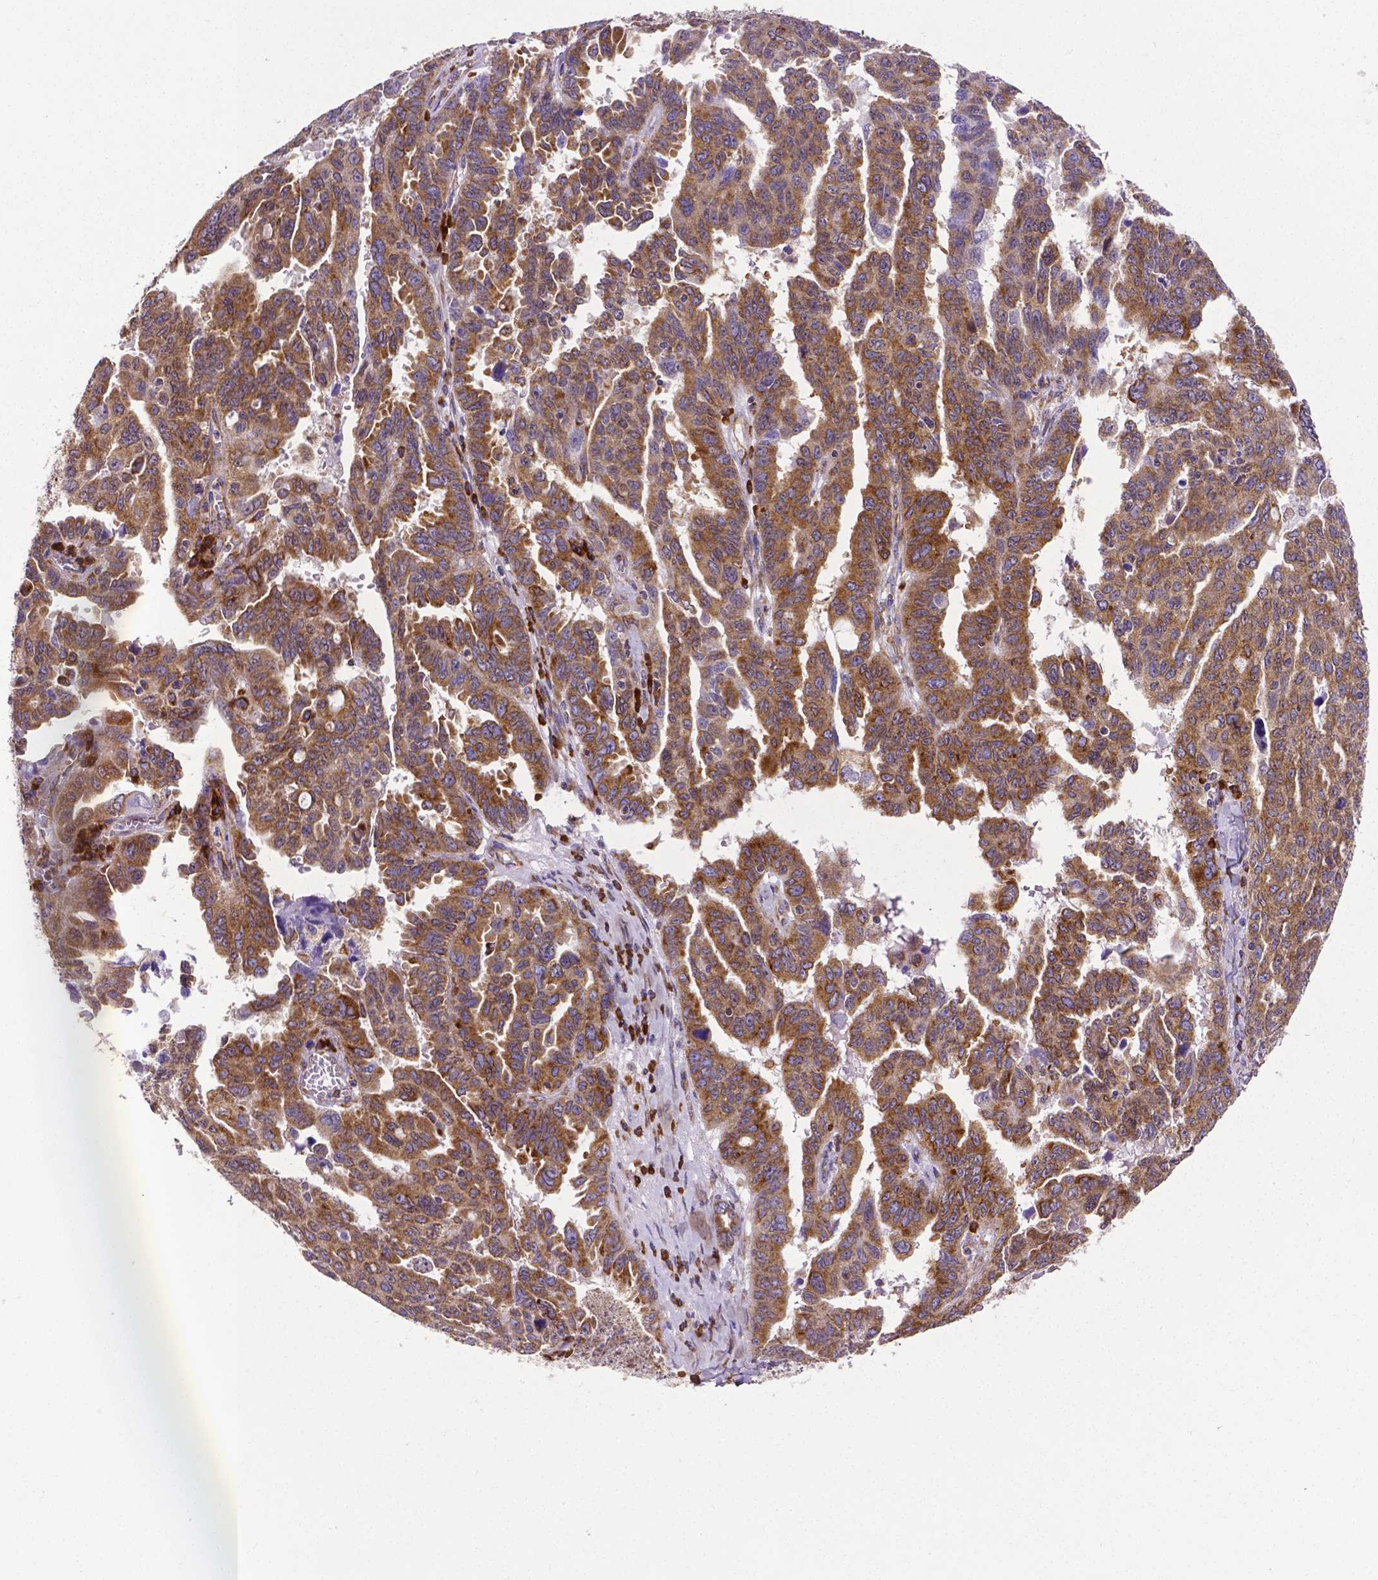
{"staining": {"intensity": "moderate", "quantity": ">75%", "location": "cytoplasmic/membranous"}, "tissue": "ovarian cancer", "cell_type": "Tumor cells", "image_type": "cancer", "snomed": [{"axis": "morphology", "description": "Adenocarcinoma, NOS"}, {"axis": "morphology", "description": "Carcinoma, endometroid"}, {"axis": "topography", "description": "Ovary"}], "caption": "This is an image of immunohistochemistry (IHC) staining of ovarian cancer, which shows moderate expression in the cytoplasmic/membranous of tumor cells.", "gene": "MTDH", "patient": {"sex": "female", "age": 72}}